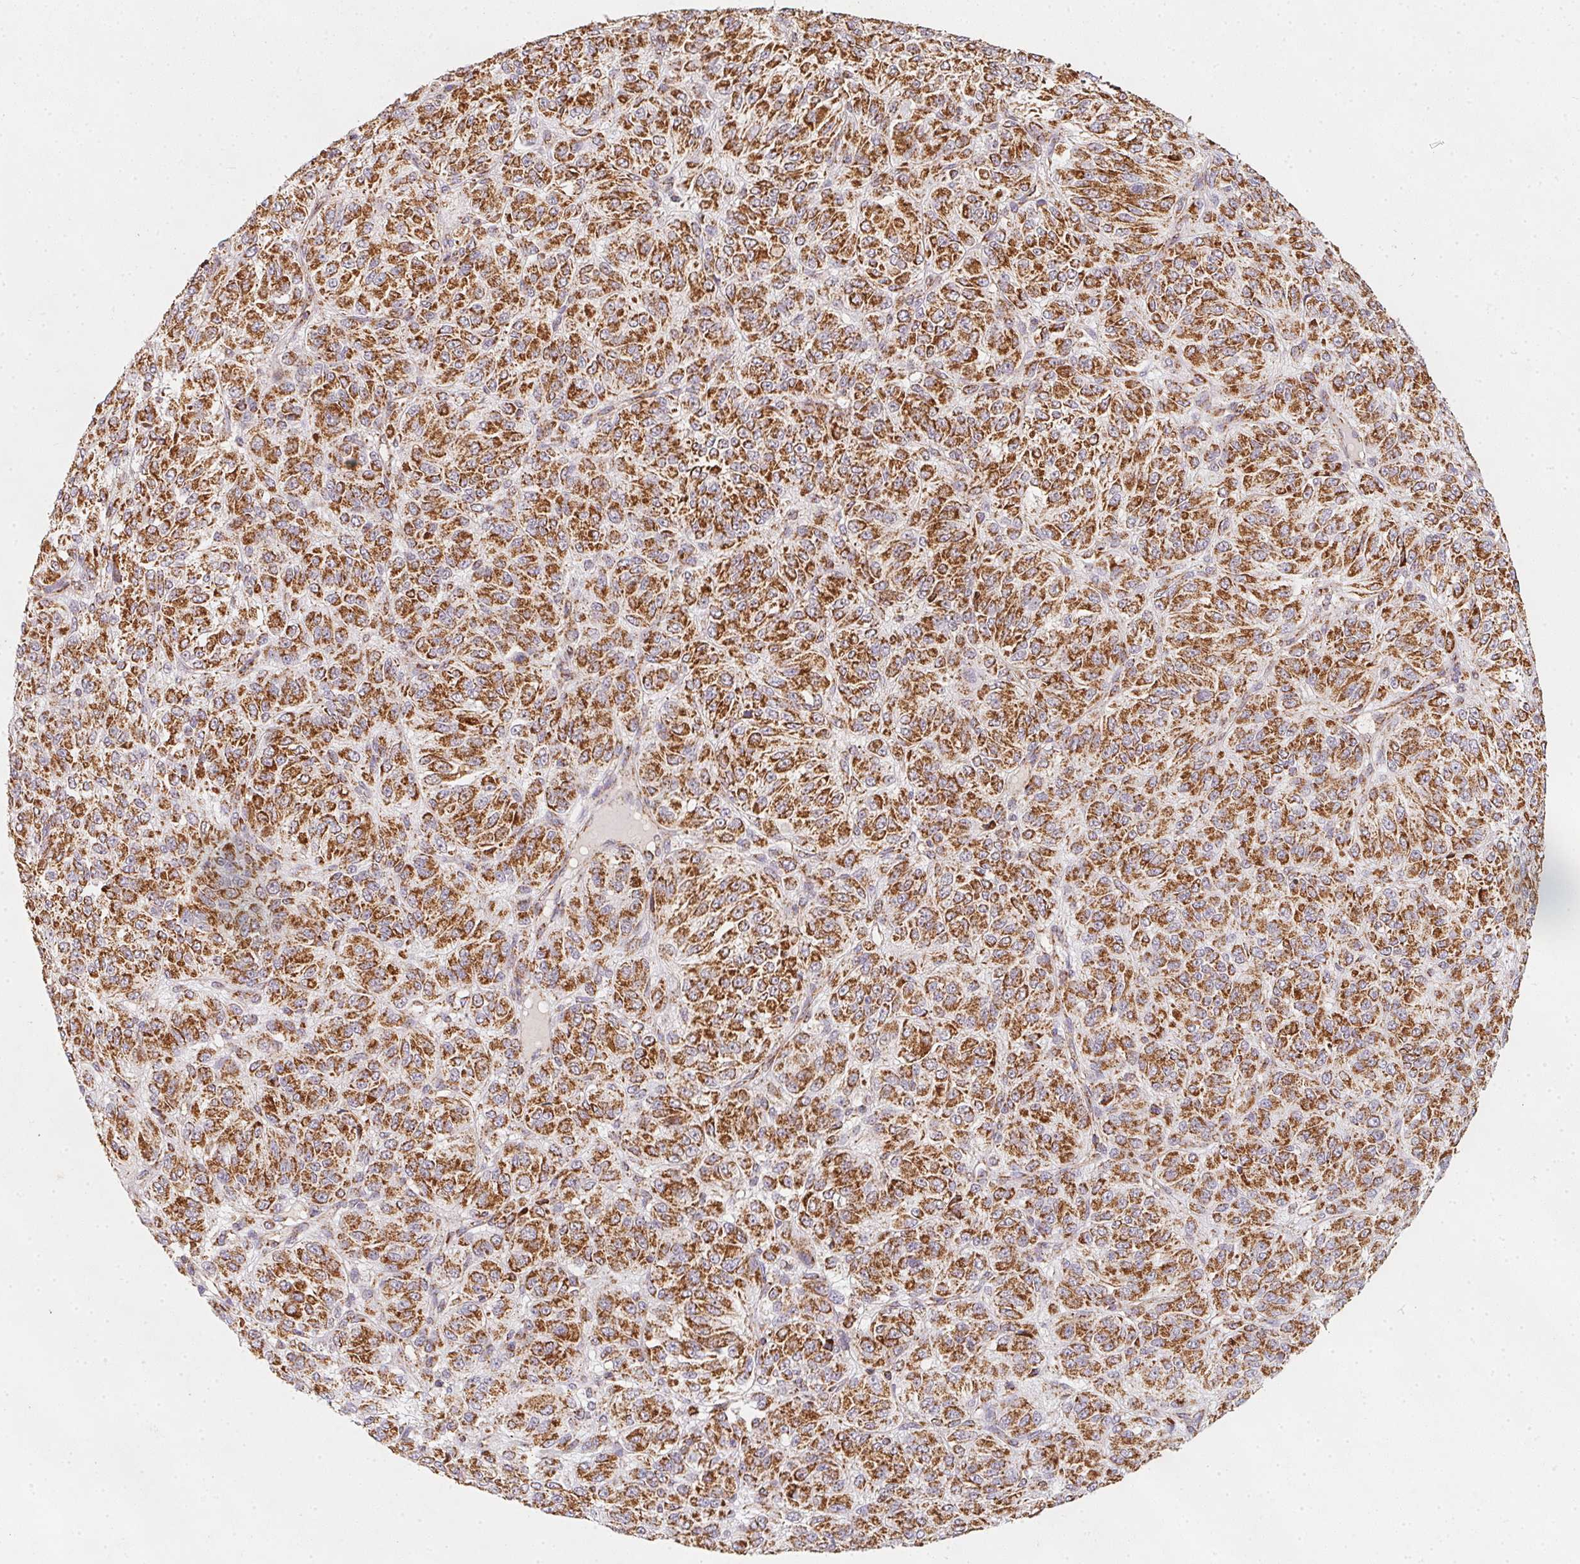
{"staining": {"intensity": "strong", "quantity": ">75%", "location": "cytoplasmic/membranous"}, "tissue": "melanoma", "cell_type": "Tumor cells", "image_type": "cancer", "snomed": [{"axis": "morphology", "description": "Malignant melanoma, Metastatic site"}, {"axis": "topography", "description": "Brain"}], "caption": "A brown stain highlights strong cytoplasmic/membranous staining of a protein in human melanoma tumor cells.", "gene": "NDUFS6", "patient": {"sex": "female", "age": 56}}